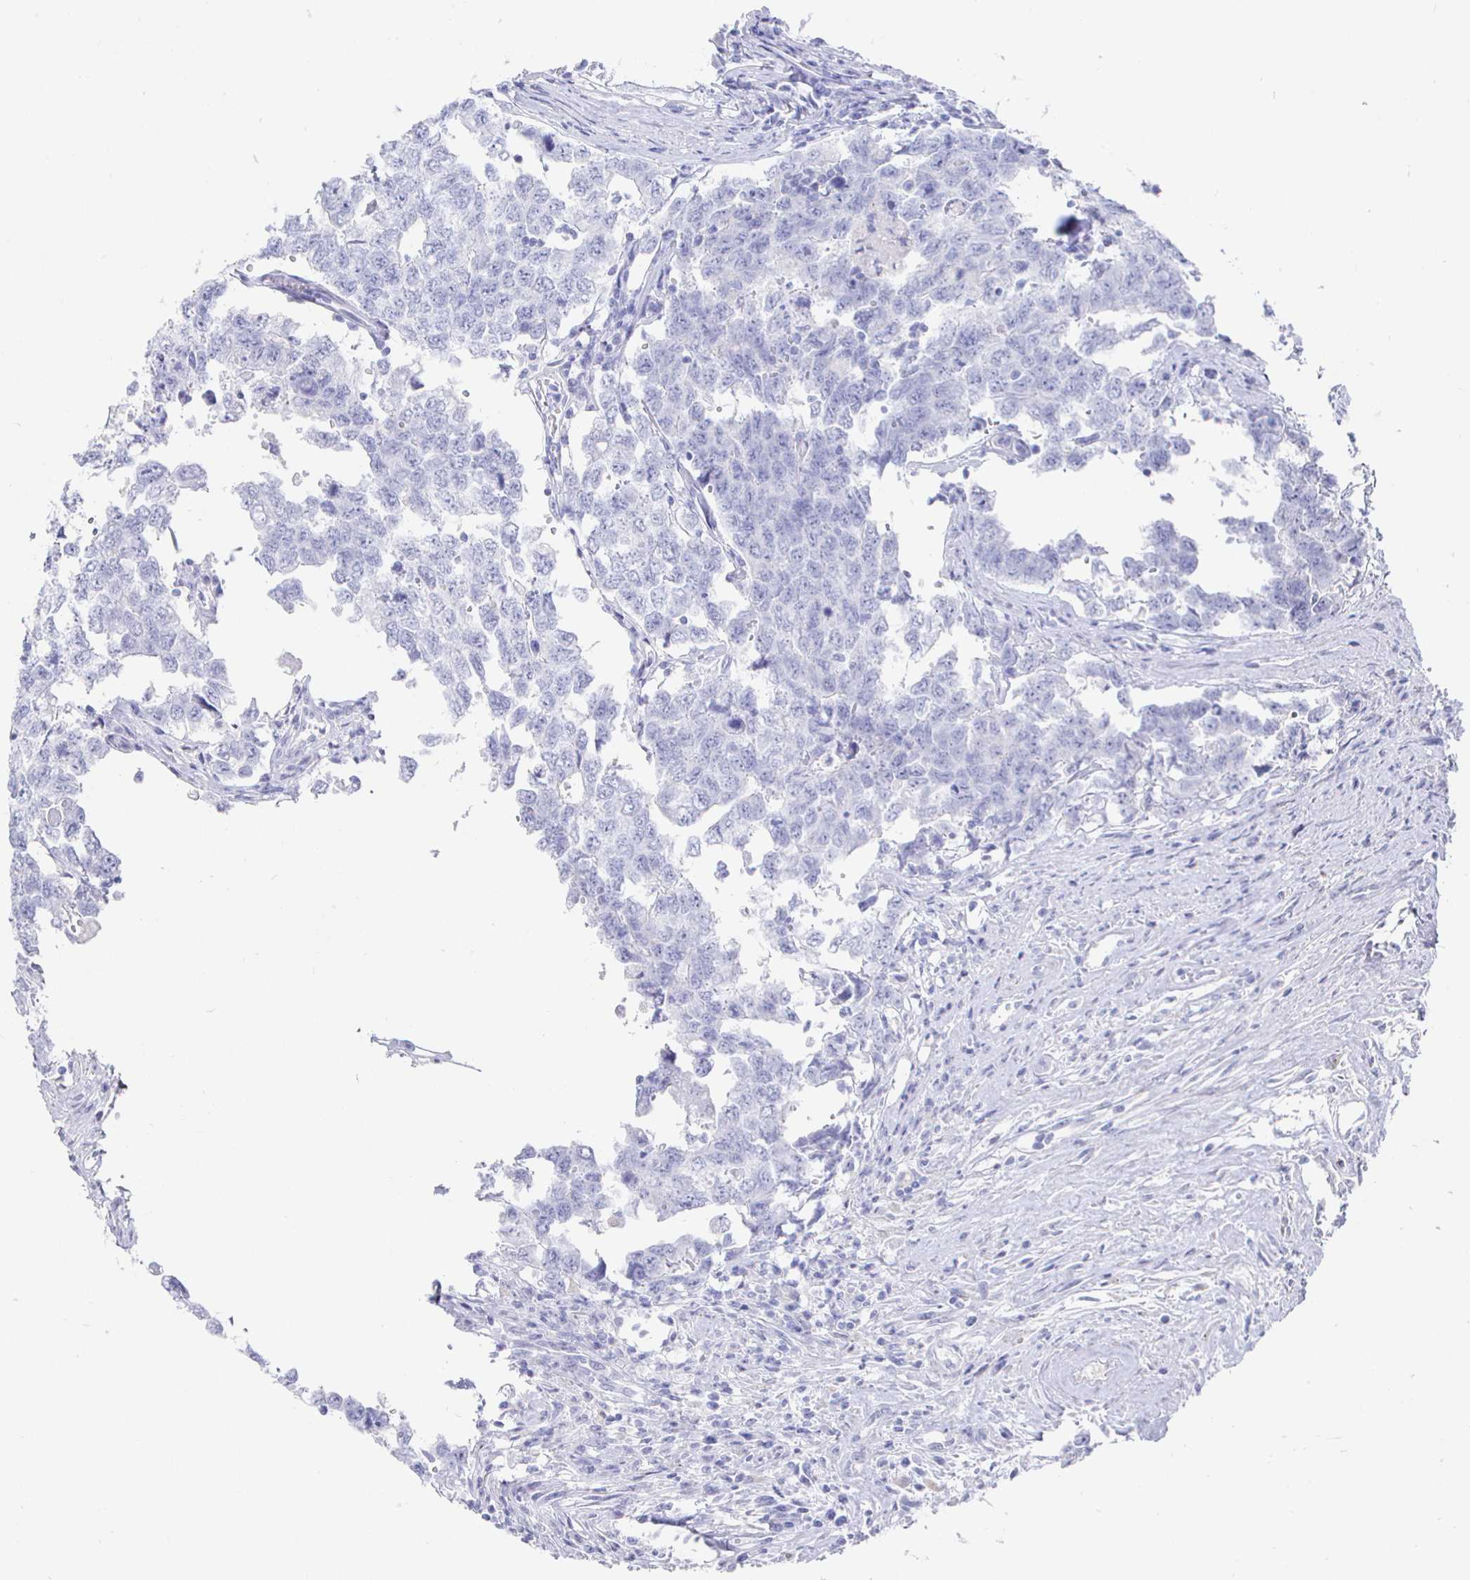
{"staining": {"intensity": "negative", "quantity": "none", "location": "none"}, "tissue": "testis cancer", "cell_type": "Tumor cells", "image_type": "cancer", "snomed": [{"axis": "morphology", "description": "Carcinoma, Embryonal, NOS"}, {"axis": "topography", "description": "Testis"}], "caption": "A high-resolution photomicrograph shows immunohistochemistry (IHC) staining of testis cancer, which displays no significant staining in tumor cells.", "gene": "CLCA1", "patient": {"sex": "male", "age": 22}}